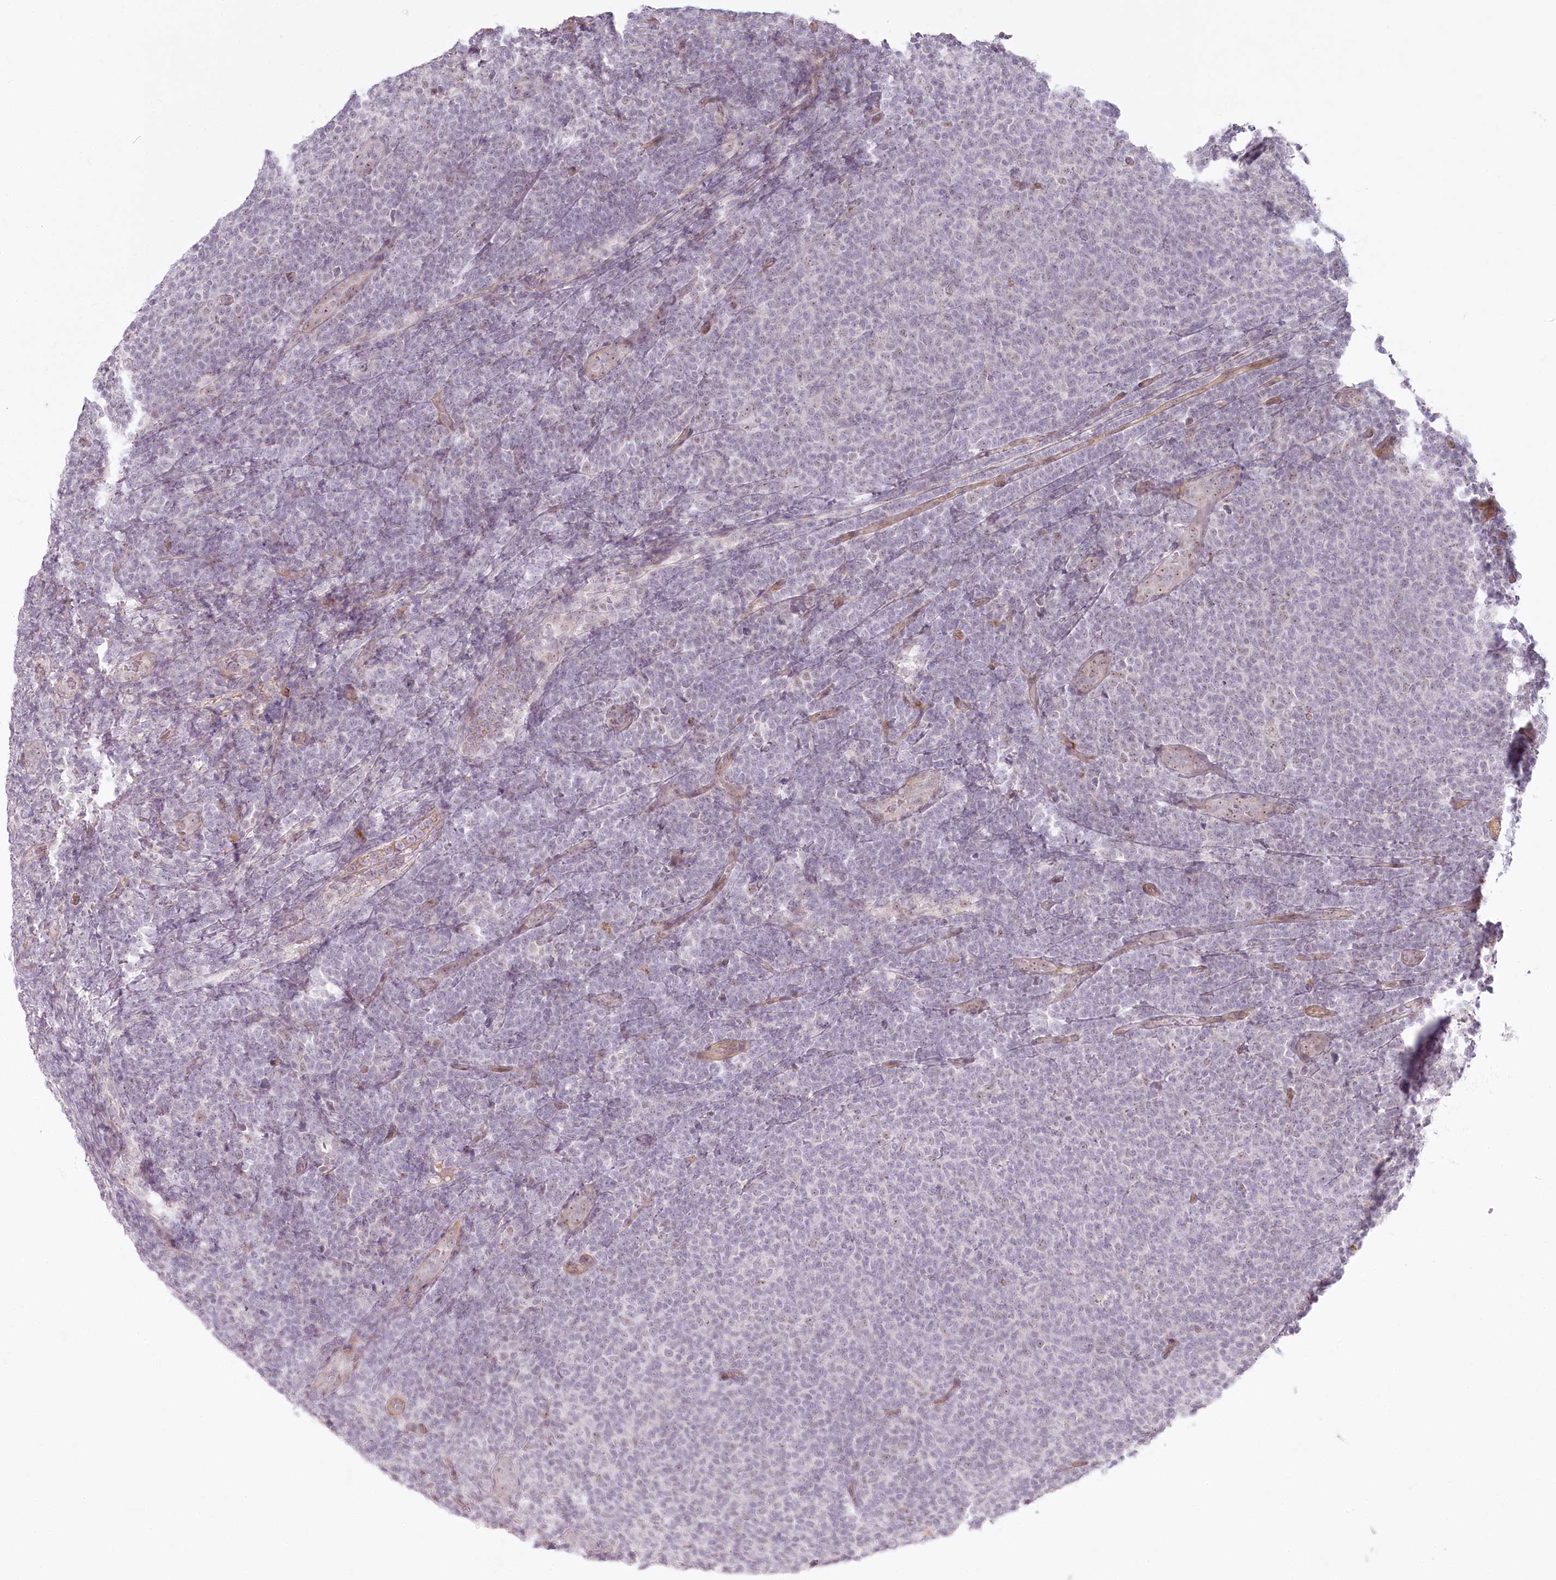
{"staining": {"intensity": "negative", "quantity": "none", "location": "none"}, "tissue": "lymphoma", "cell_type": "Tumor cells", "image_type": "cancer", "snomed": [{"axis": "morphology", "description": "Malignant lymphoma, non-Hodgkin's type, Low grade"}, {"axis": "topography", "description": "Lymph node"}], "caption": "IHC of human lymphoma displays no staining in tumor cells.", "gene": "EXOSC7", "patient": {"sex": "male", "age": 66}}